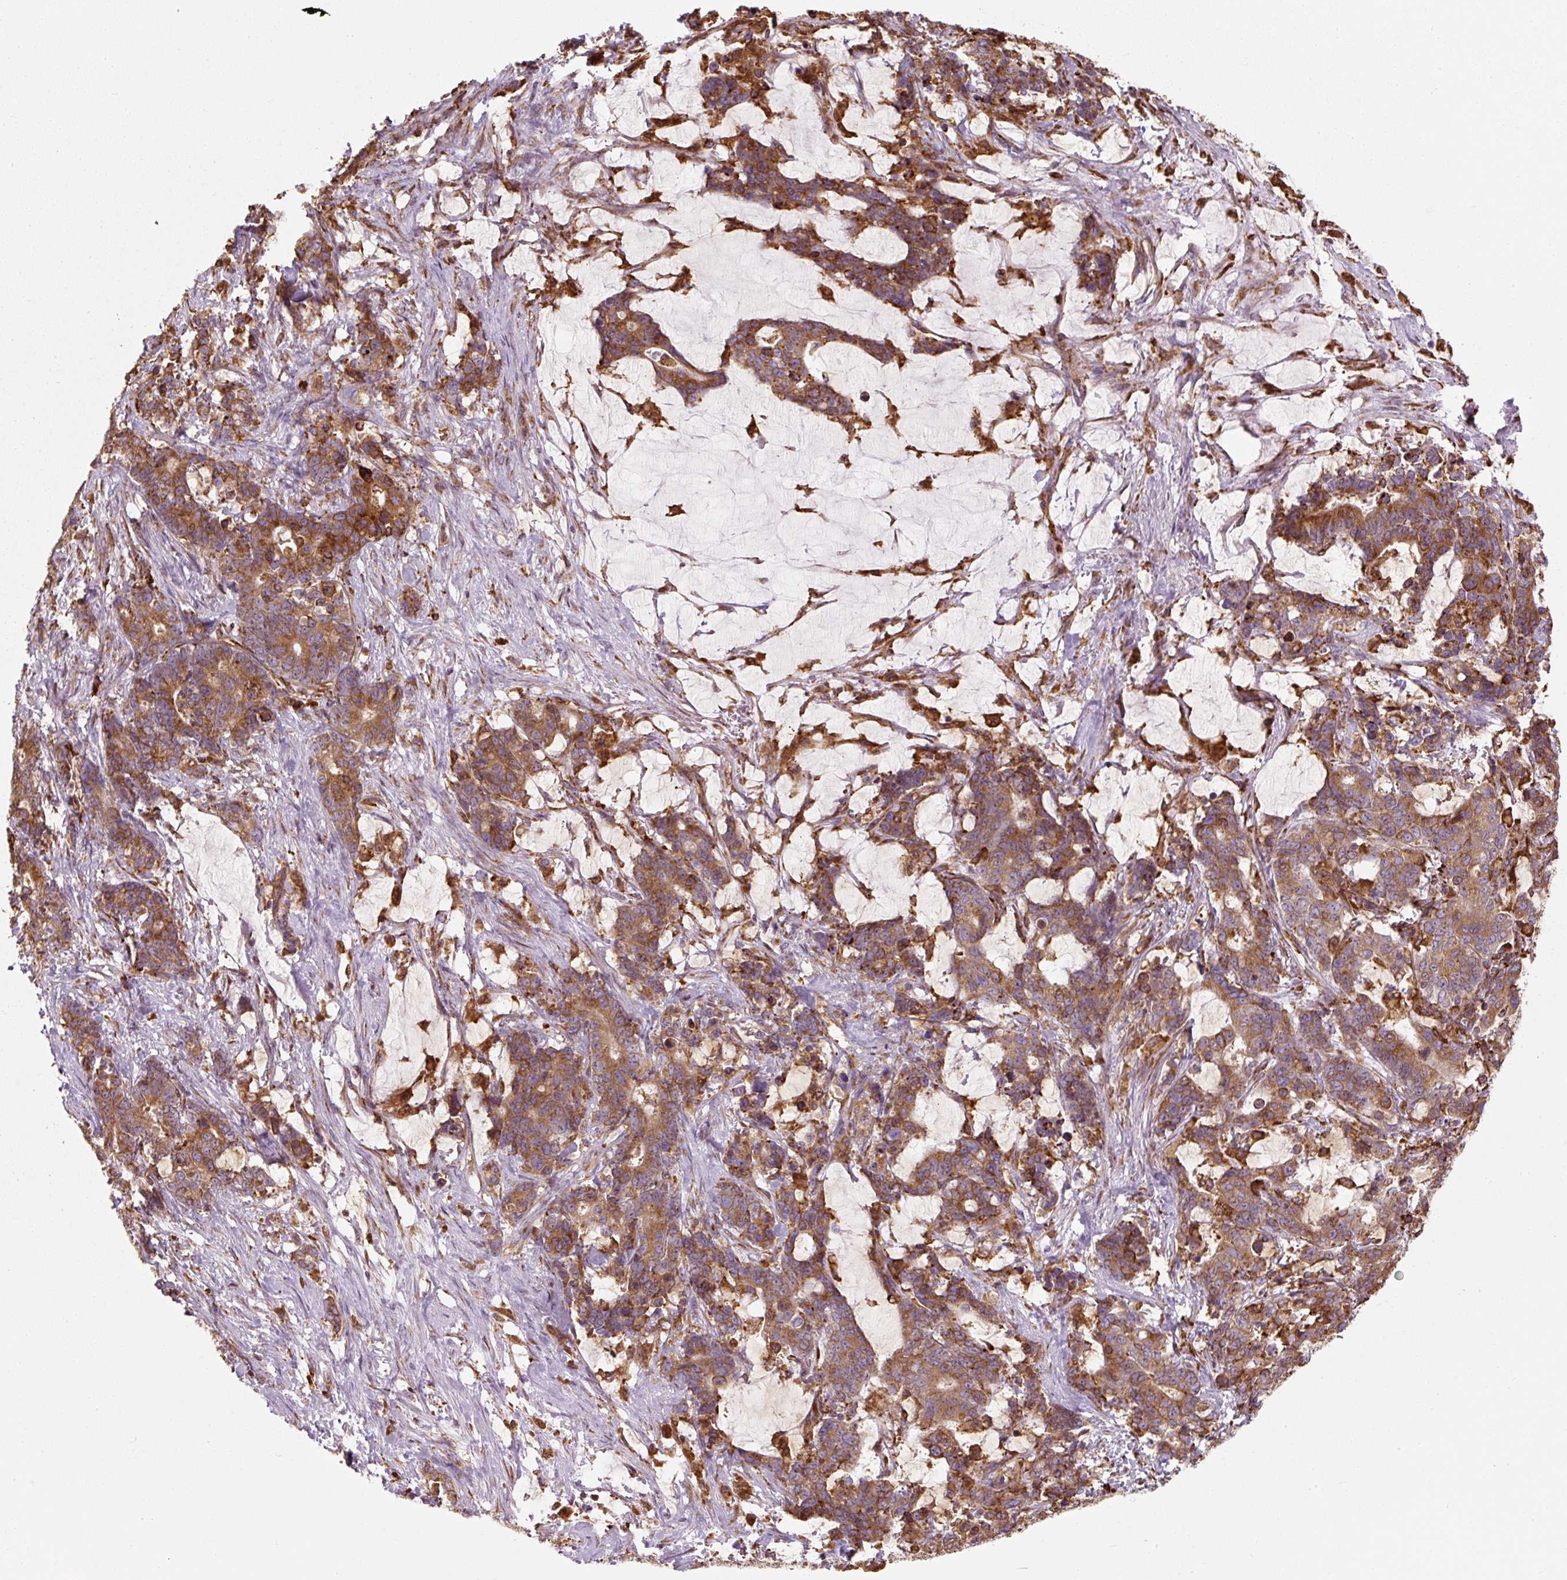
{"staining": {"intensity": "moderate", "quantity": ">75%", "location": "cytoplasmic/membranous"}, "tissue": "stomach cancer", "cell_type": "Tumor cells", "image_type": "cancer", "snomed": [{"axis": "morphology", "description": "Normal tissue, NOS"}, {"axis": "morphology", "description": "Adenocarcinoma, NOS"}, {"axis": "topography", "description": "Stomach"}], "caption": "A medium amount of moderate cytoplasmic/membranous staining is seen in approximately >75% of tumor cells in adenocarcinoma (stomach) tissue.", "gene": "PRKCSH", "patient": {"sex": "female", "age": 64}}